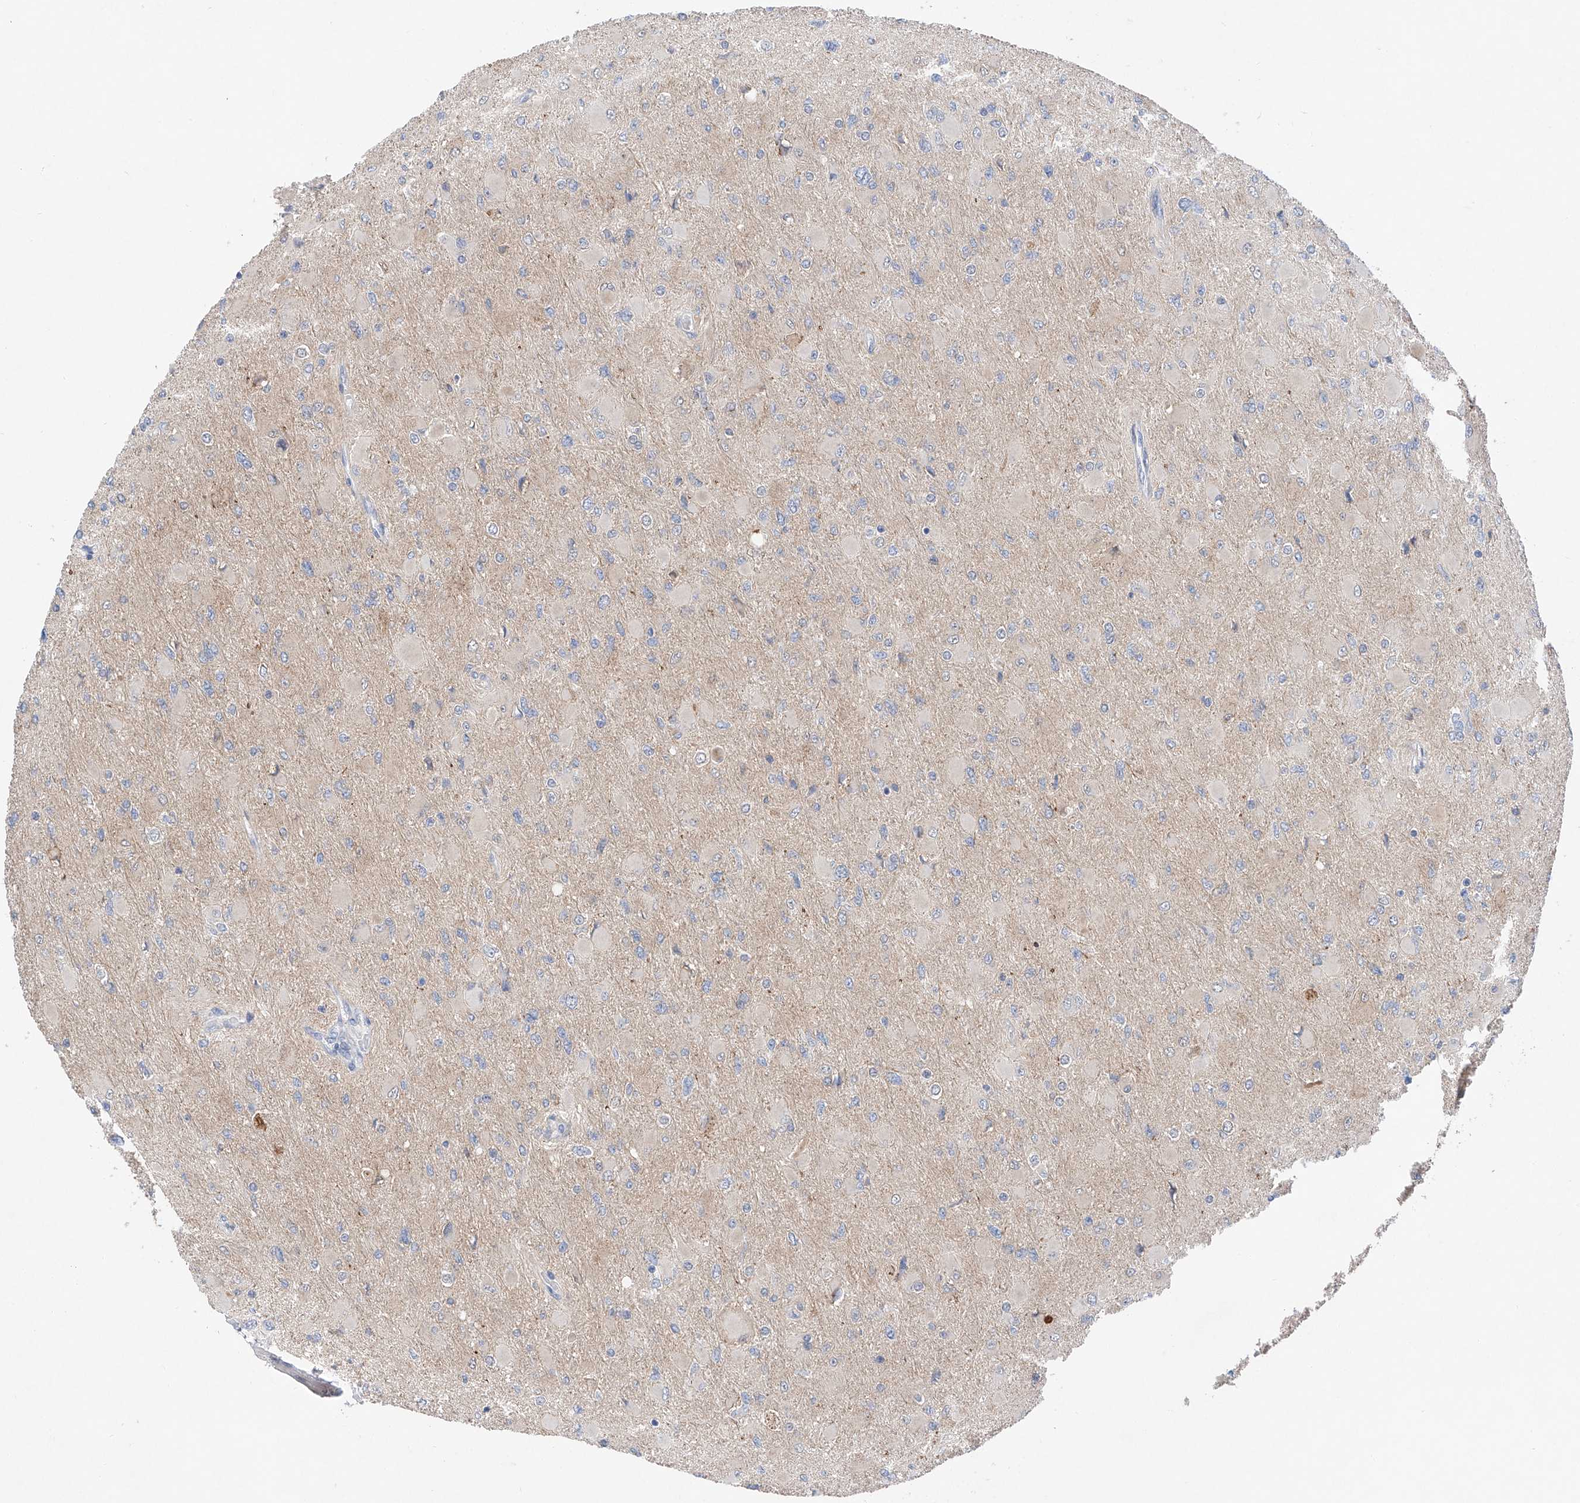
{"staining": {"intensity": "negative", "quantity": "none", "location": "none"}, "tissue": "glioma", "cell_type": "Tumor cells", "image_type": "cancer", "snomed": [{"axis": "morphology", "description": "Glioma, malignant, High grade"}, {"axis": "topography", "description": "Cerebral cortex"}], "caption": "IHC micrograph of neoplastic tissue: malignant glioma (high-grade) stained with DAB displays no significant protein staining in tumor cells. Nuclei are stained in blue.", "gene": "FUCA2", "patient": {"sex": "female", "age": 36}}